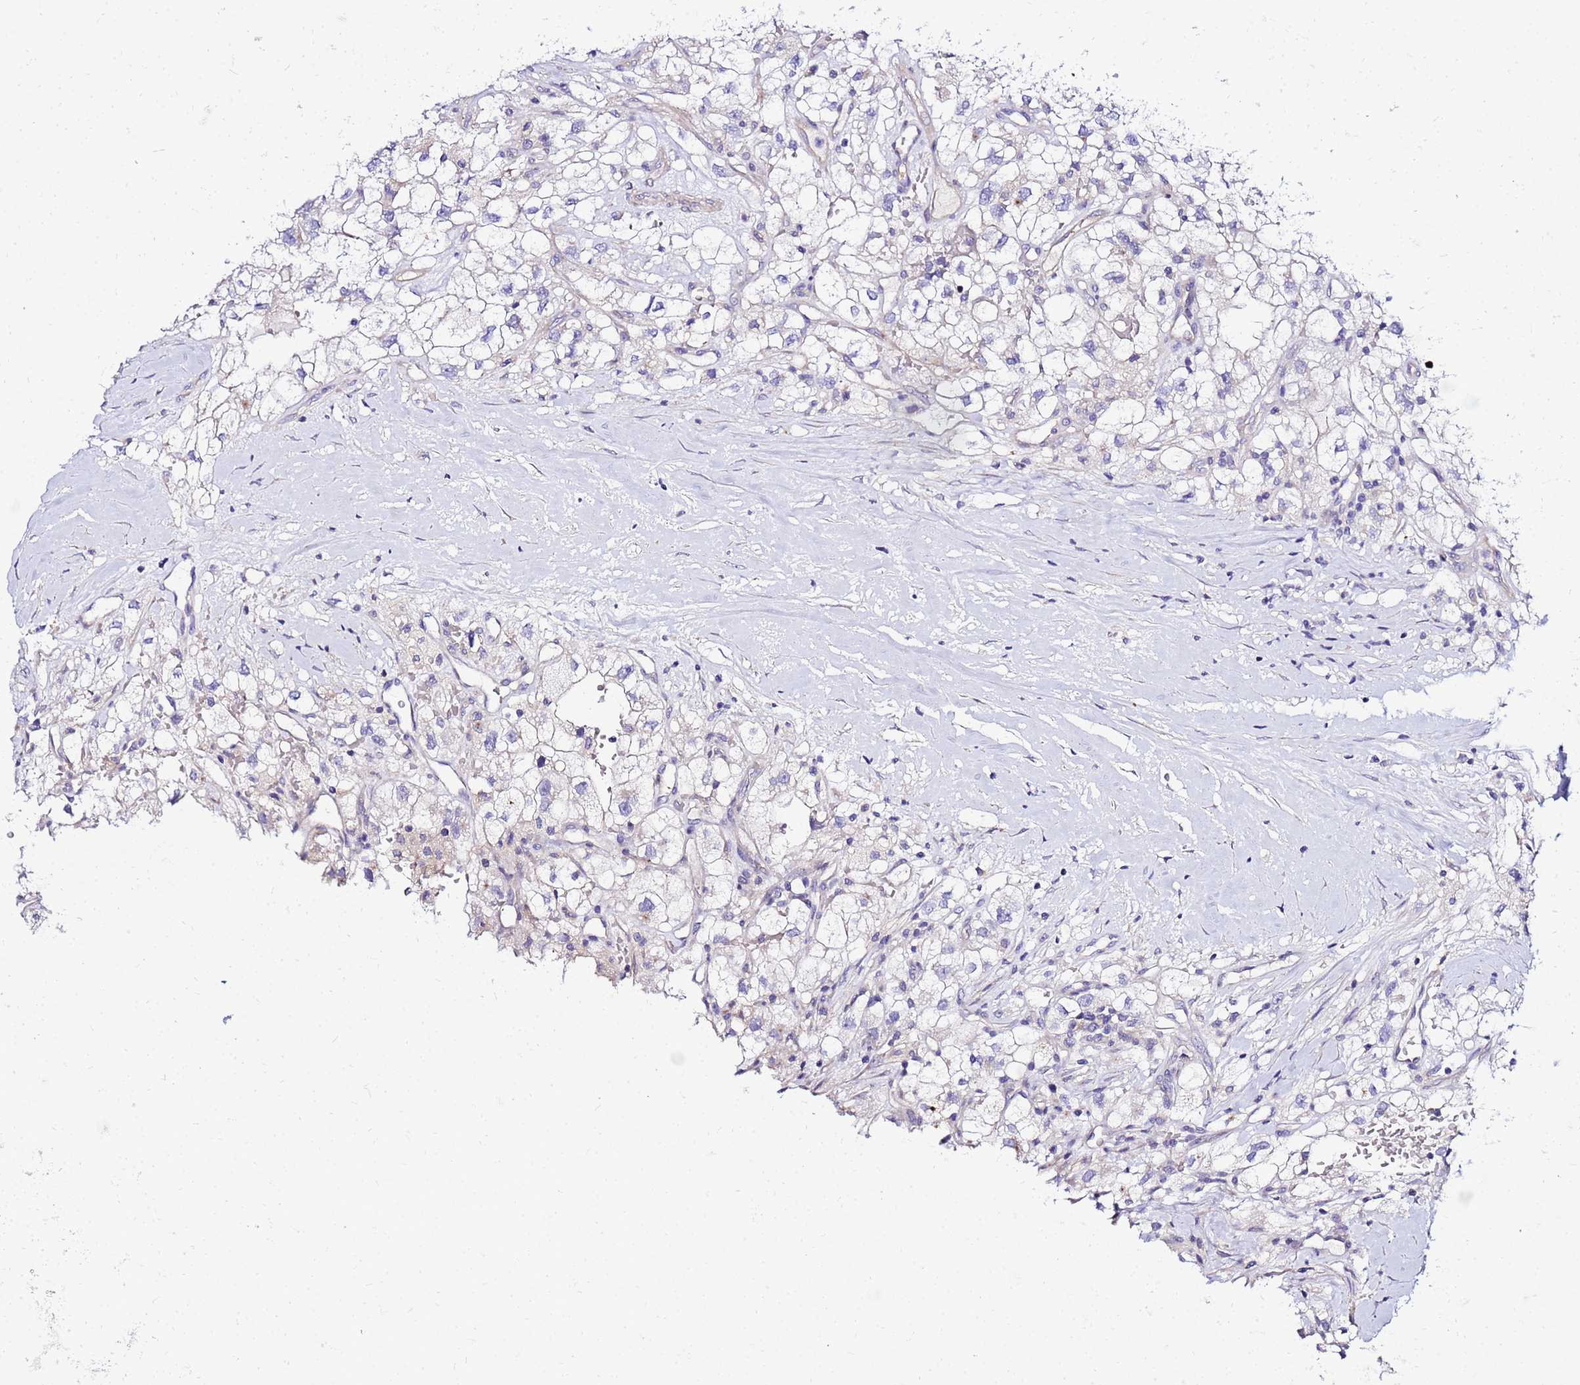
{"staining": {"intensity": "negative", "quantity": "none", "location": "none"}, "tissue": "renal cancer", "cell_type": "Tumor cells", "image_type": "cancer", "snomed": [{"axis": "morphology", "description": "Adenocarcinoma, NOS"}, {"axis": "topography", "description": "Kidney"}], "caption": "This is an immunohistochemistry image of human renal cancer (adenocarcinoma). There is no staining in tumor cells.", "gene": "HERC5", "patient": {"sex": "male", "age": 59}}